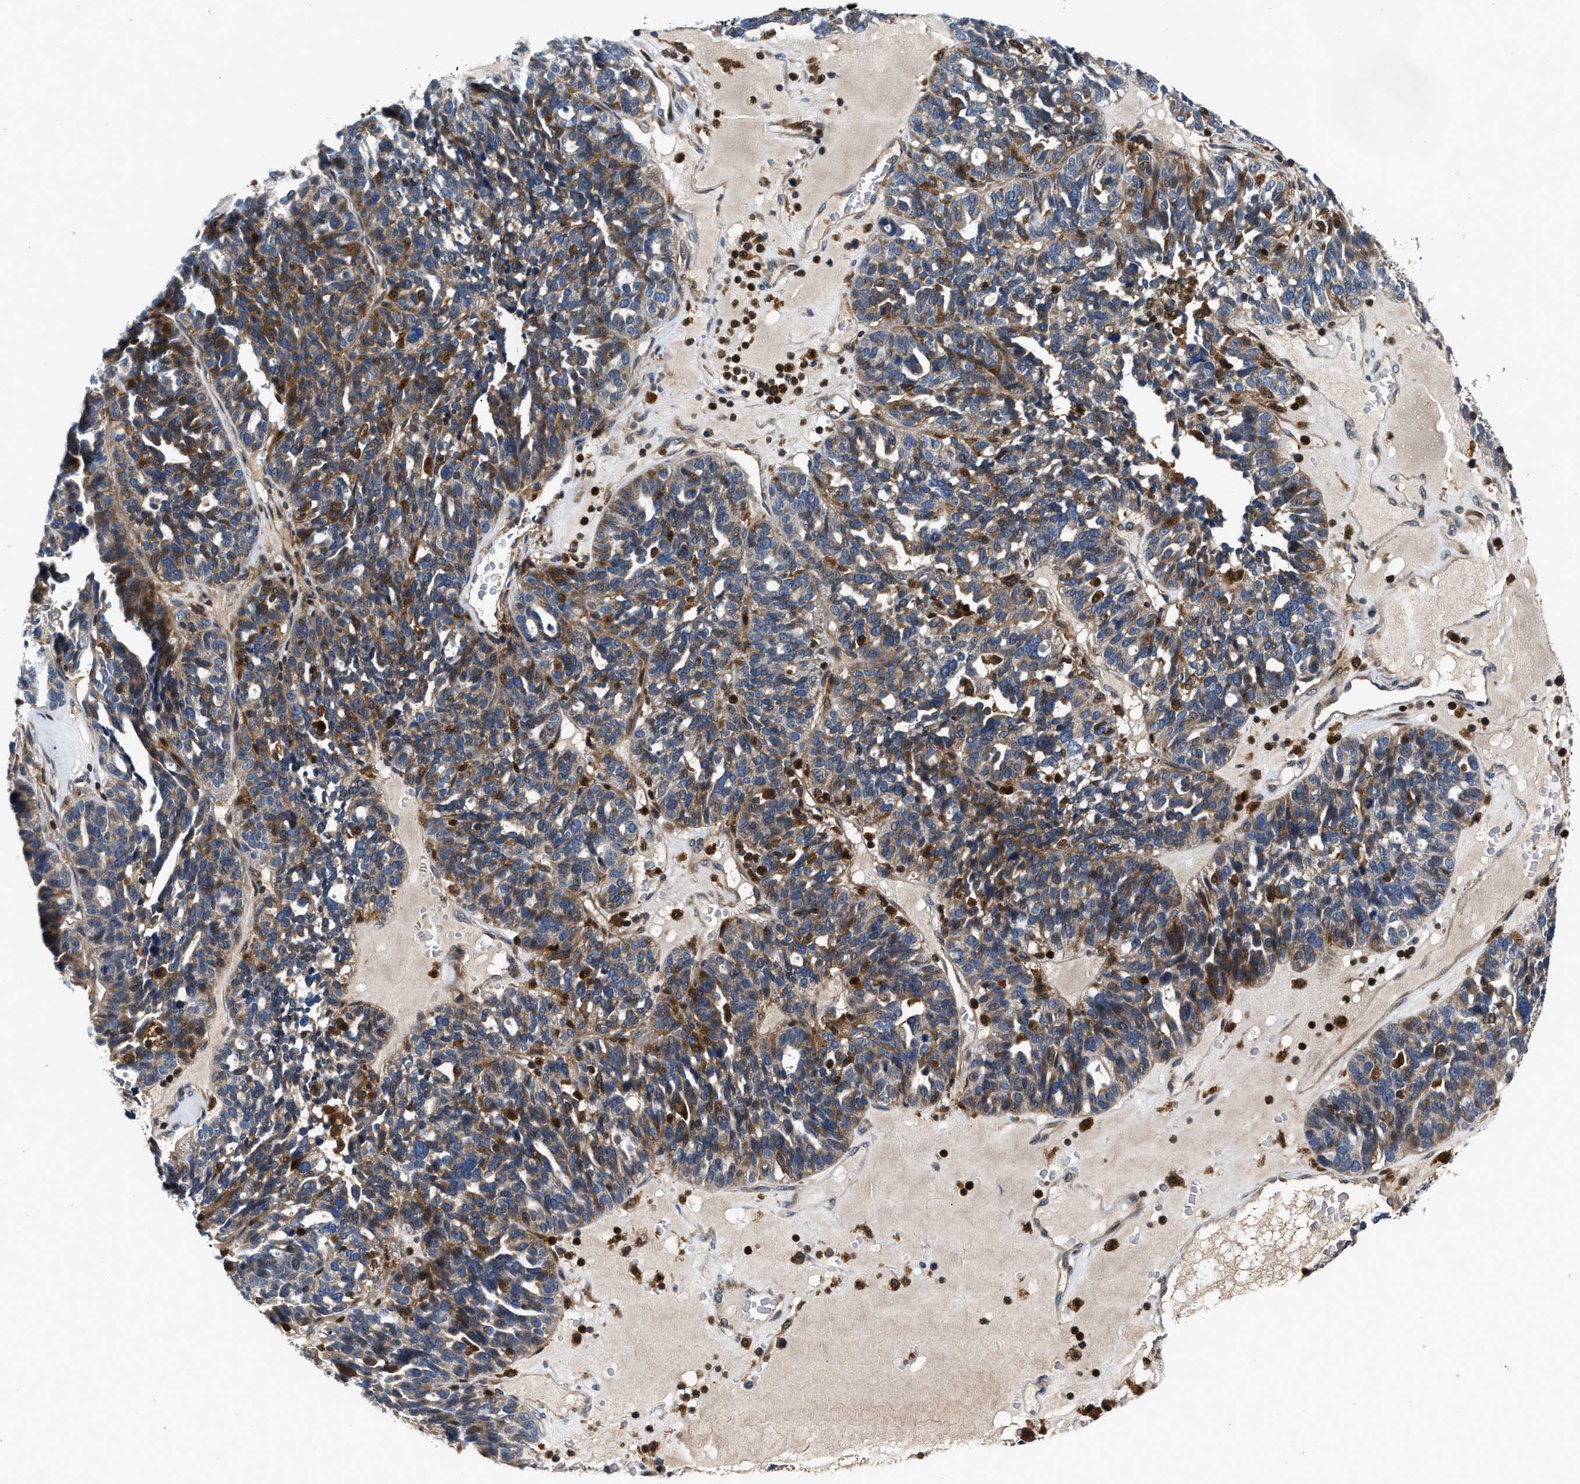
{"staining": {"intensity": "moderate", "quantity": "25%-75%", "location": "cytoplasmic/membranous"}, "tissue": "ovarian cancer", "cell_type": "Tumor cells", "image_type": "cancer", "snomed": [{"axis": "morphology", "description": "Cystadenocarcinoma, serous, NOS"}, {"axis": "topography", "description": "Ovary"}], "caption": "Immunohistochemical staining of human ovarian cancer shows medium levels of moderate cytoplasmic/membranous protein expression in about 25%-75% of tumor cells. The staining was performed using DAB, with brown indicating positive protein expression. Nuclei are stained blue with hematoxylin.", "gene": "OSTF1", "patient": {"sex": "female", "age": 59}}